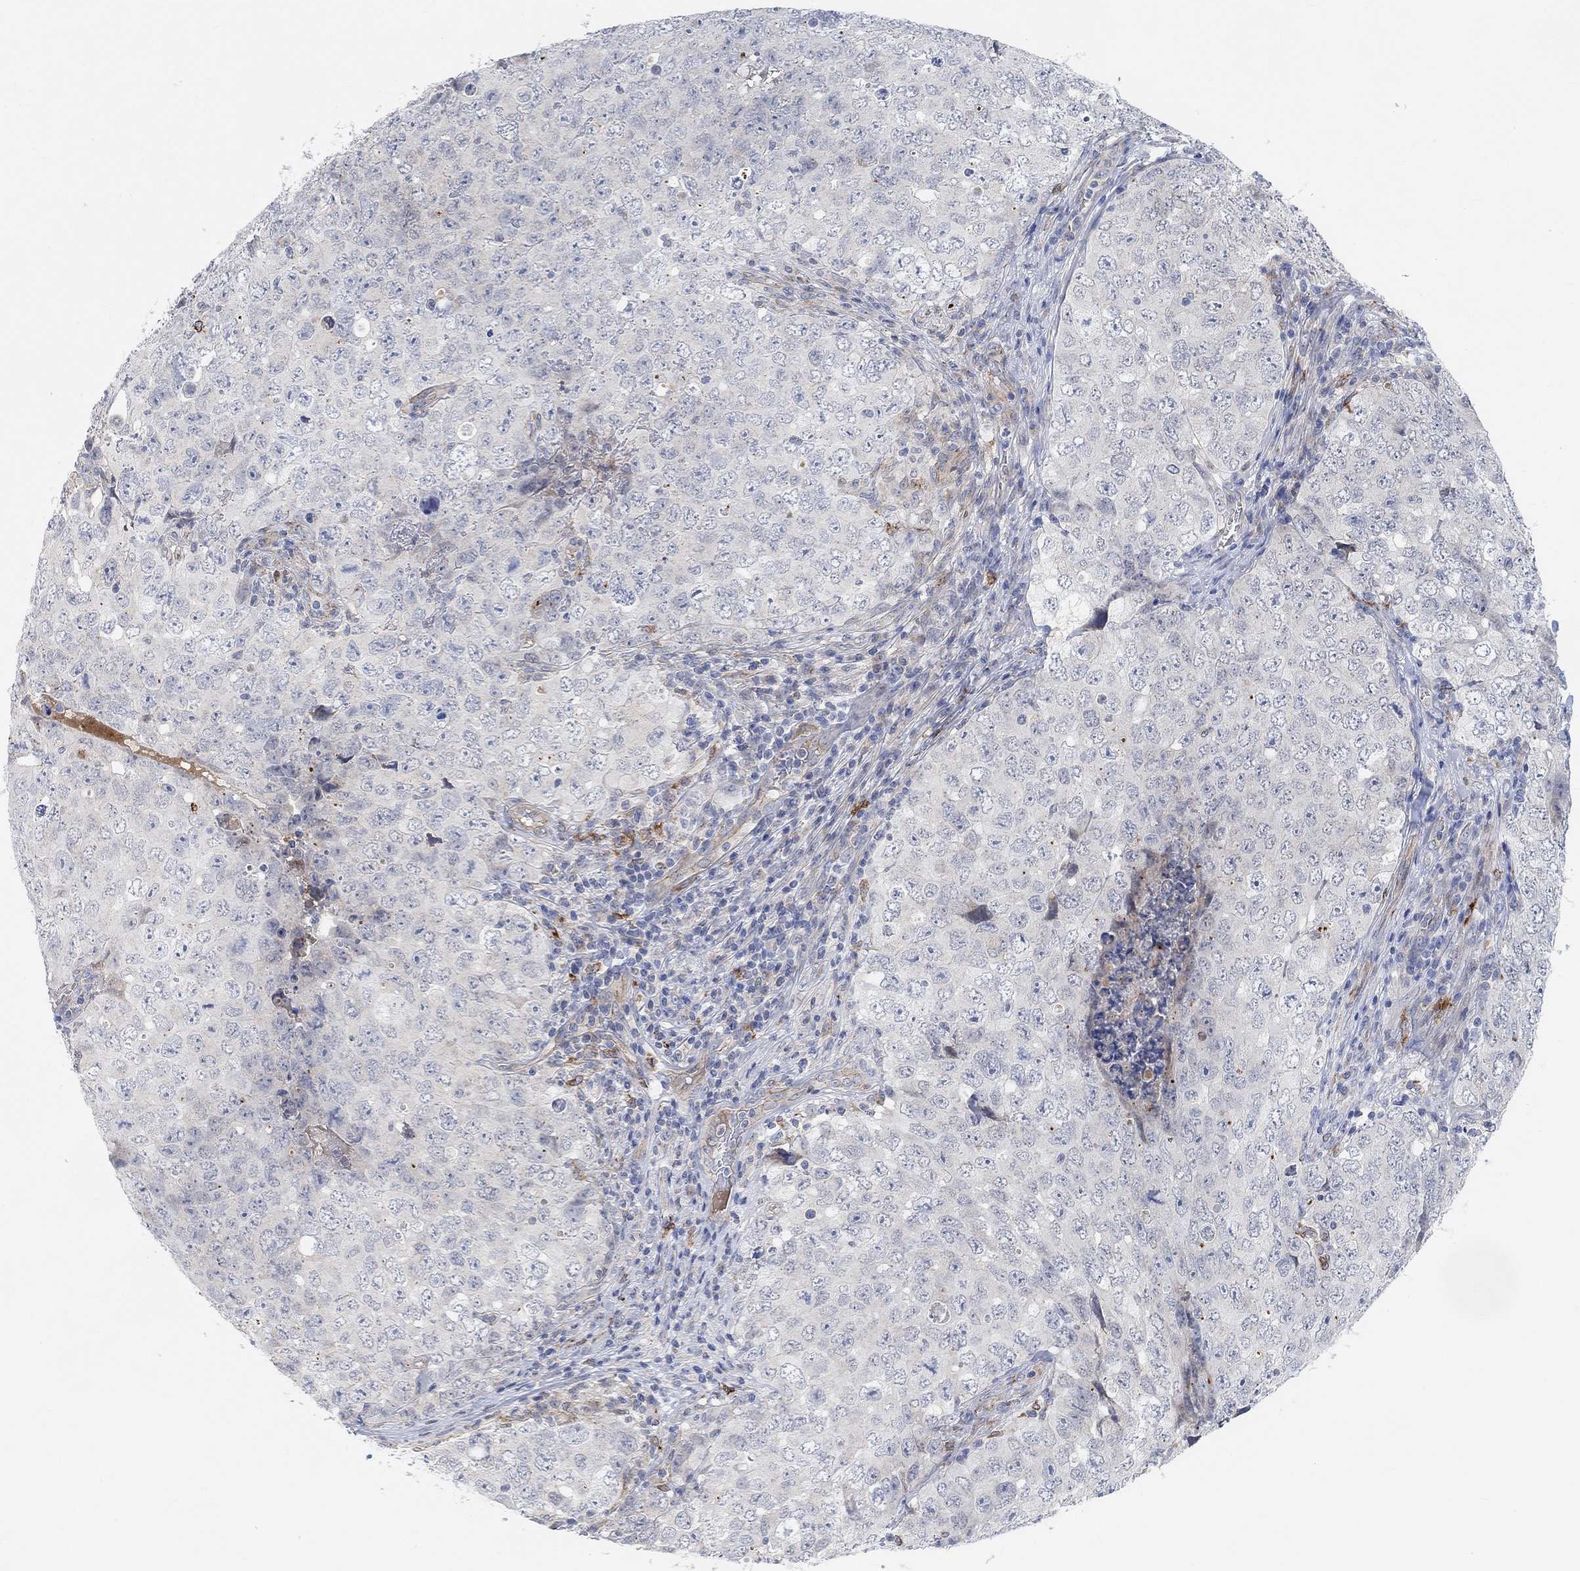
{"staining": {"intensity": "negative", "quantity": "none", "location": "none"}, "tissue": "testis cancer", "cell_type": "Tumor cells", "image_type": "cancer", "snomed": [{"axis": "morphology", "description": "Seminoma, NOS"}, {"axis": "topography", "description": "Testis"}], "caption": "High magnification brightfield microscopy of testis cancer (seminoma) stained with DAB (3,3'-diaminobenzidine) (brown) and counterstained with hematoxylin (blue): tumor cells show no significant staining.", "gene": "HCRTR1", "patient": {"sex": "male", "age": 34}}